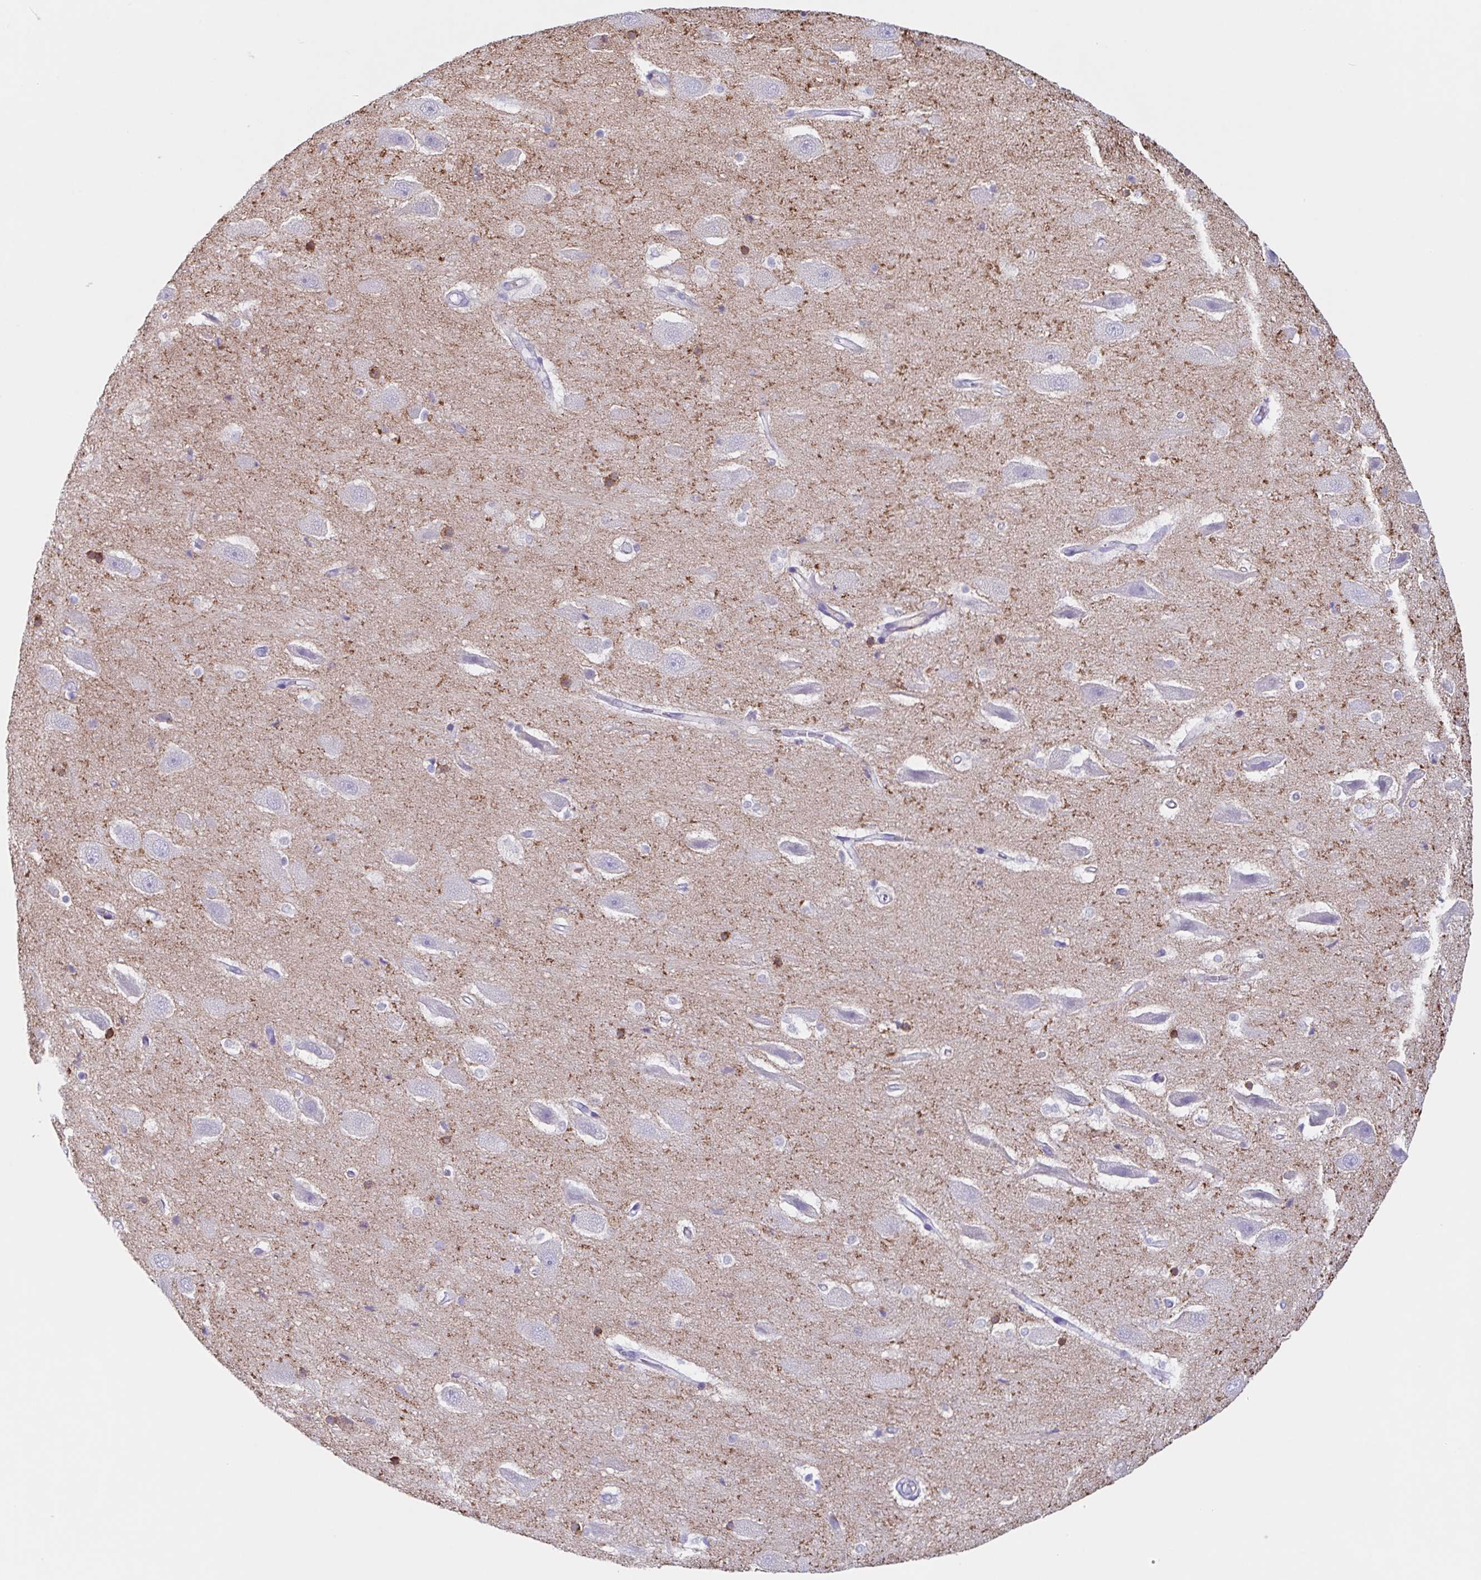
{"staining": {"intensity": "strong", "quantity": "25%-75%", "location": "cytoplasmic/membranous"}, "tissue": "hippocampus", "cell_type": "Glial cells", "image_type": "normal", "snomed": [{"axis": "morphology", "description": "Normal tissue, NOS"}, {"axis": "topography", "description": "Hippocampus"}], "caption": "A brown stain labels strong cytoplasmic/membranous positivity of a protein in glial cells of benign human hippocampus.", "gene": "TPD52", "patient": {"sex": "male", "age": 26}}